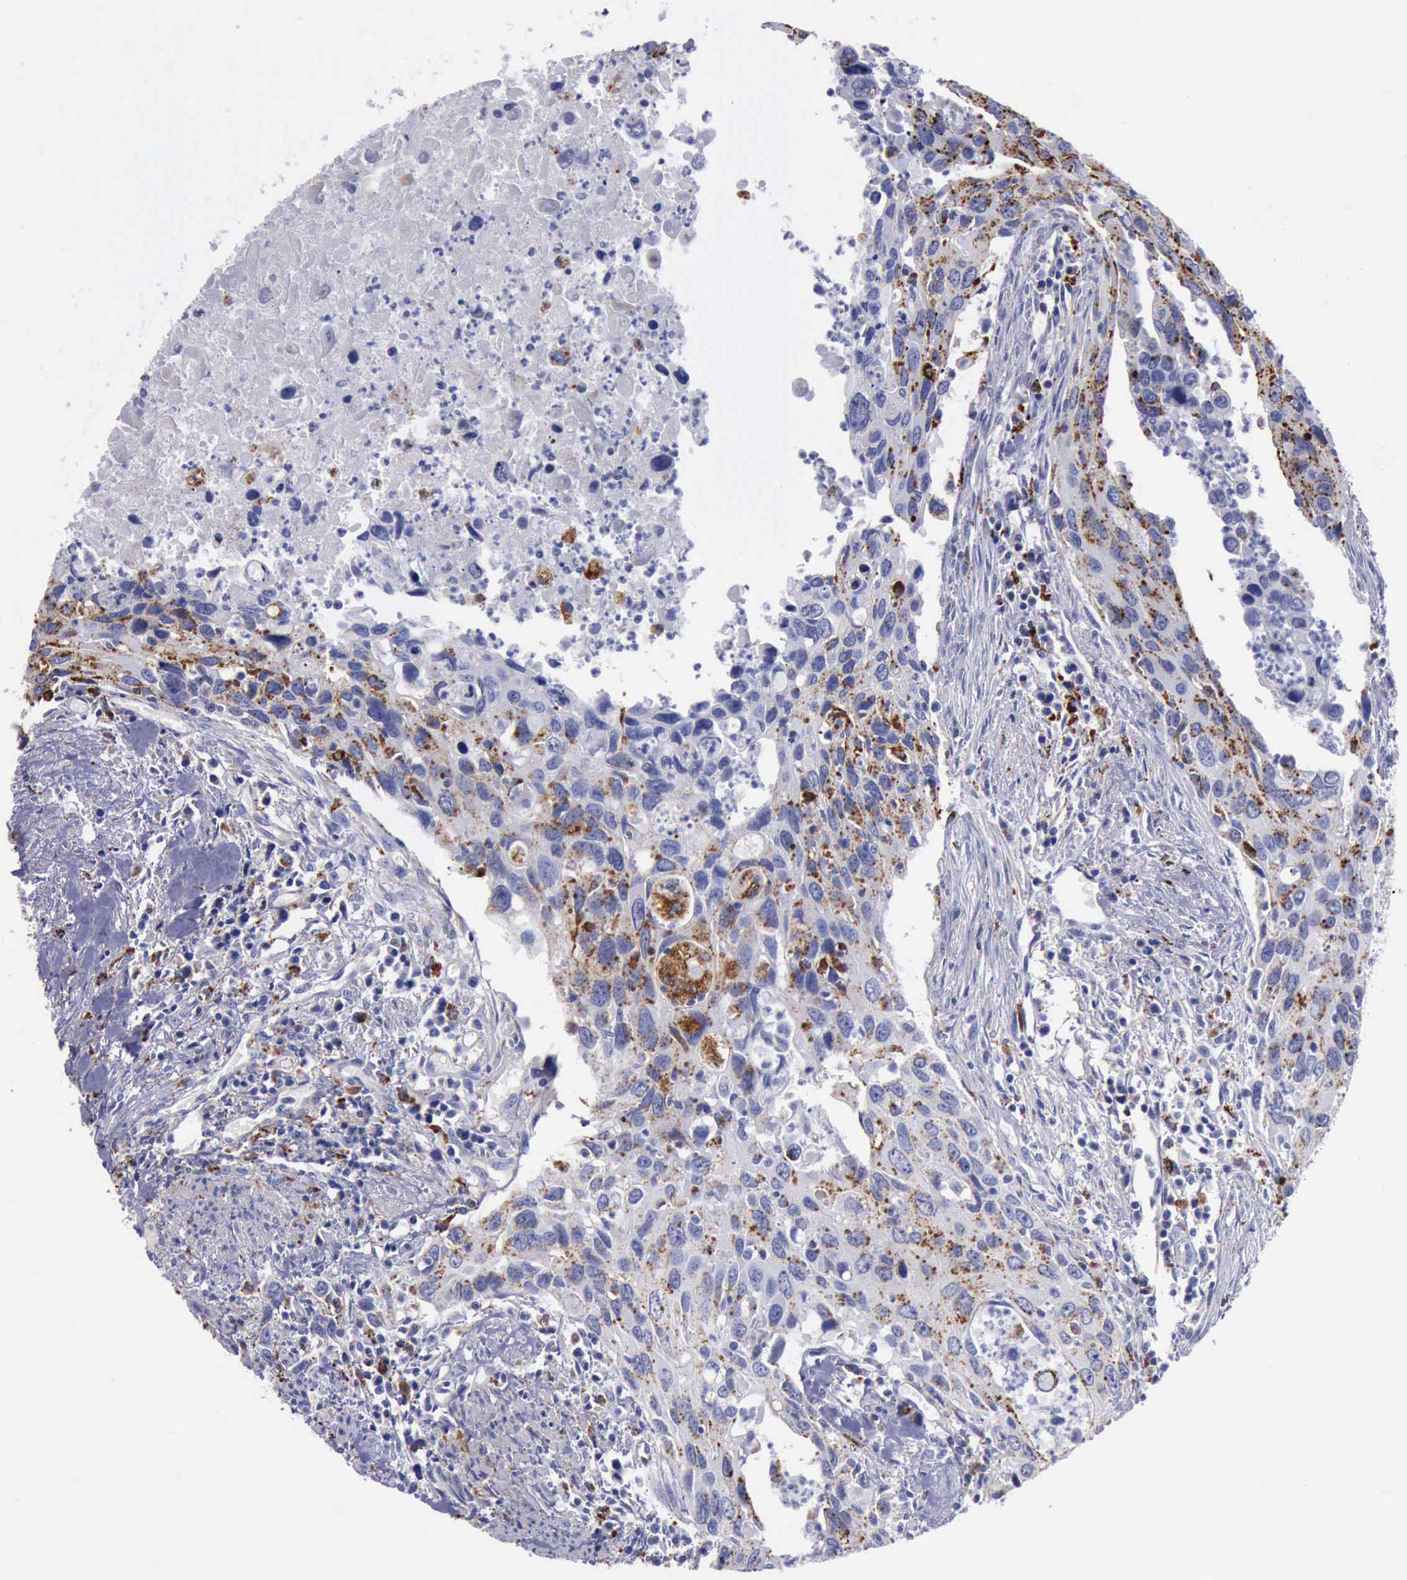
{"staining": {"intensity": "moderate", "quantity": "25%-75%", "location": "cytoplasmic/membranous"}, "tissue": "urothelial cancer", "cell_type": "Tumor cells", "image_type": "cancer", "snomed": [{"axis": "morphology", "description": "Urothelial carcinoma, High grade"}, {"axis": "topography", "description": "Urinary bladder"}], "caption": "High-grade urothelial carcinoma stained for a protein (brown) shows moderate cytoplasmic/membranous positive staining in approximately 25%-75% of tumor cells.", "gene": "CTSD", "patient": {"sex": "male", "age": 71}}